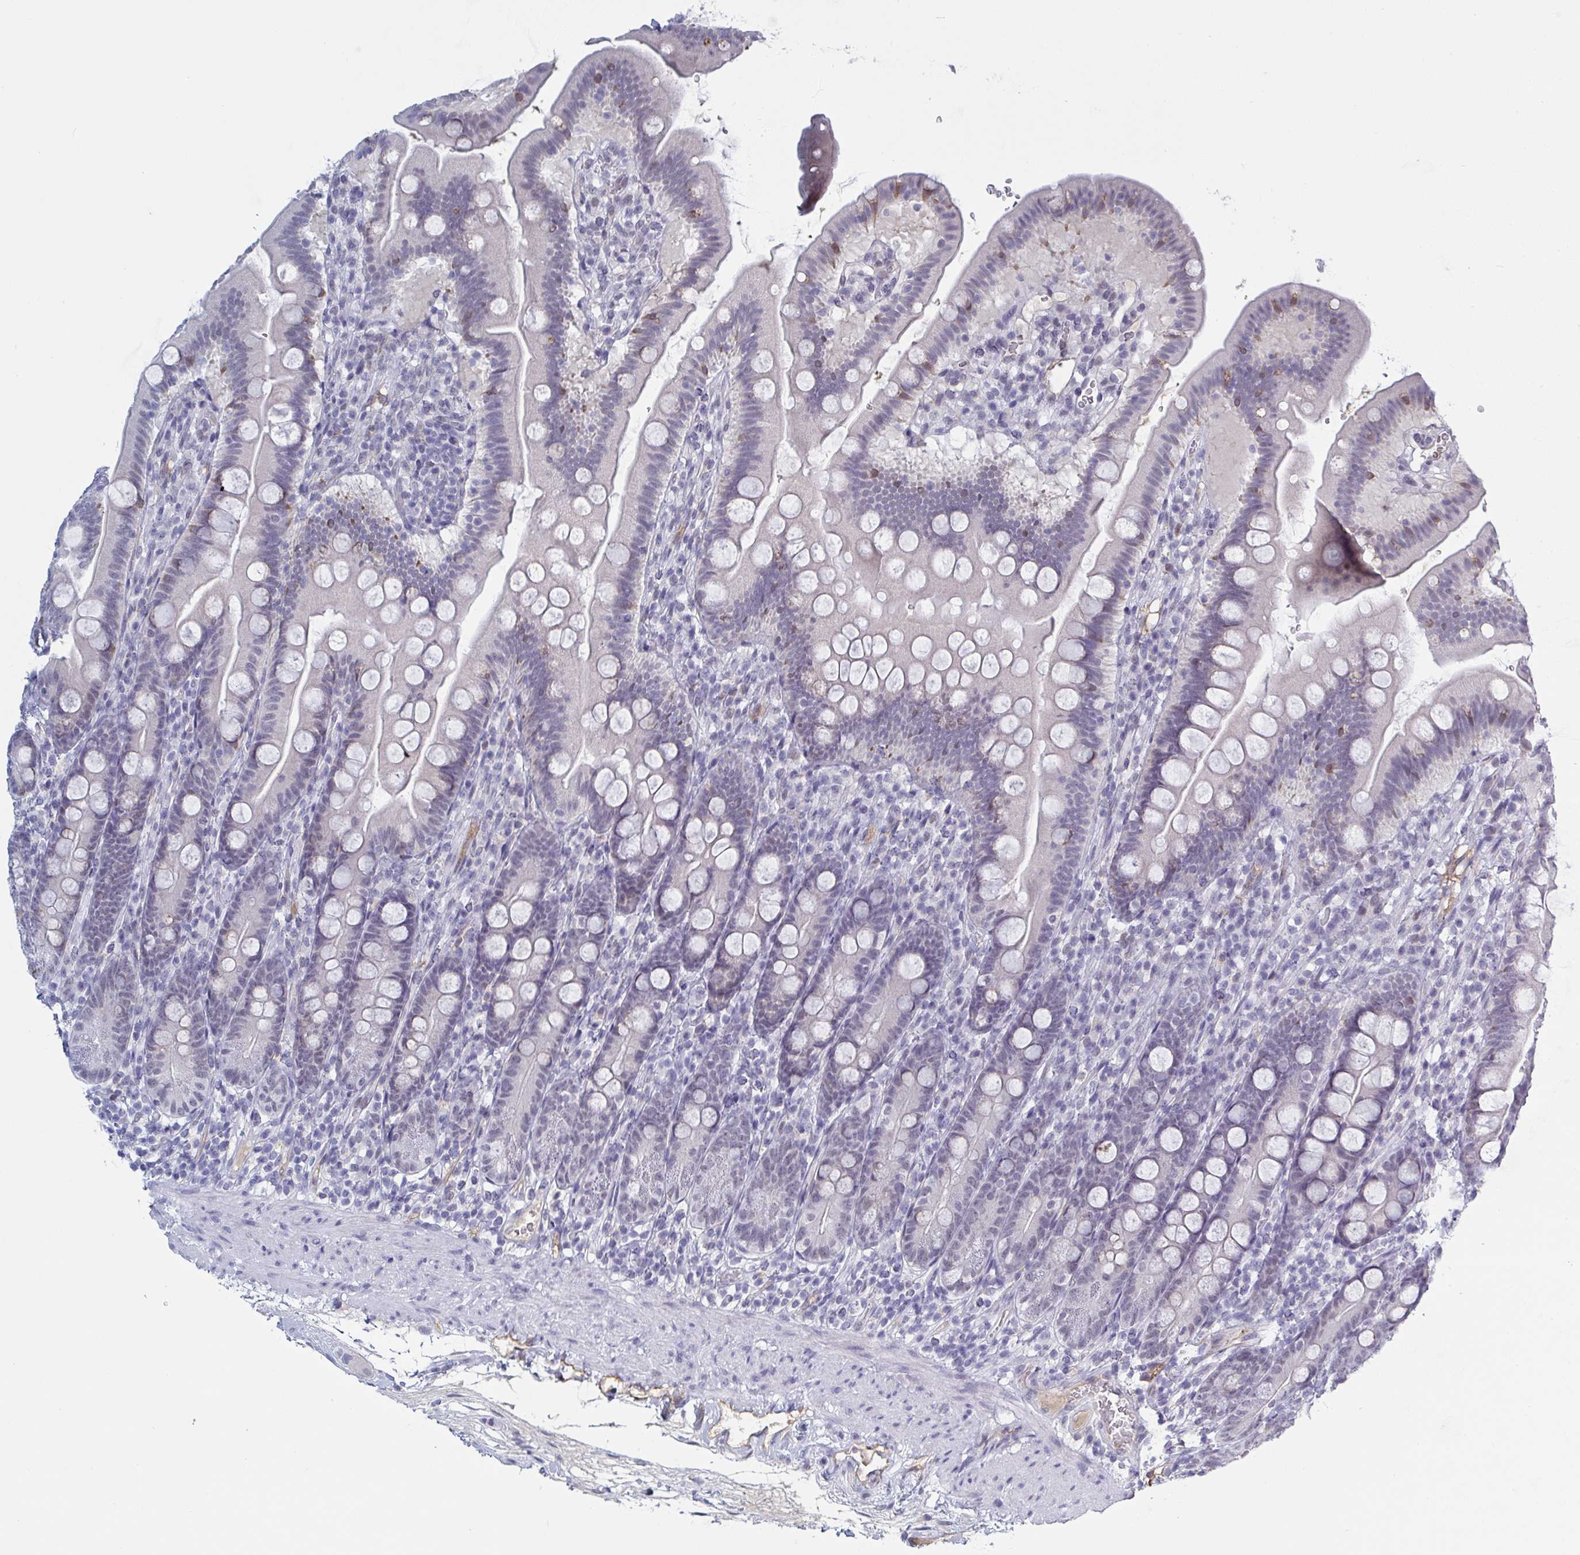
{"staining": {"intensity": "moderate", "quantity": "<25%", "location": "cytoplasmic/membranous"}, "tissue": "duodenum", "cell_type": "Glandular cells", "image_type": "normal", "snomed": [{"axis": "morphology", "description": "Normal tissue, NOS"}, {"axis": "topography", "description": "Duodenum"}], "caption": "IHC of unremarkable duodenum shows low levels of moderate cytoplasmic/membranous expression in approximately <25% of glandular cells.", "gene": "KDM4D", "patient": {"sex": "female", "age": 67}}